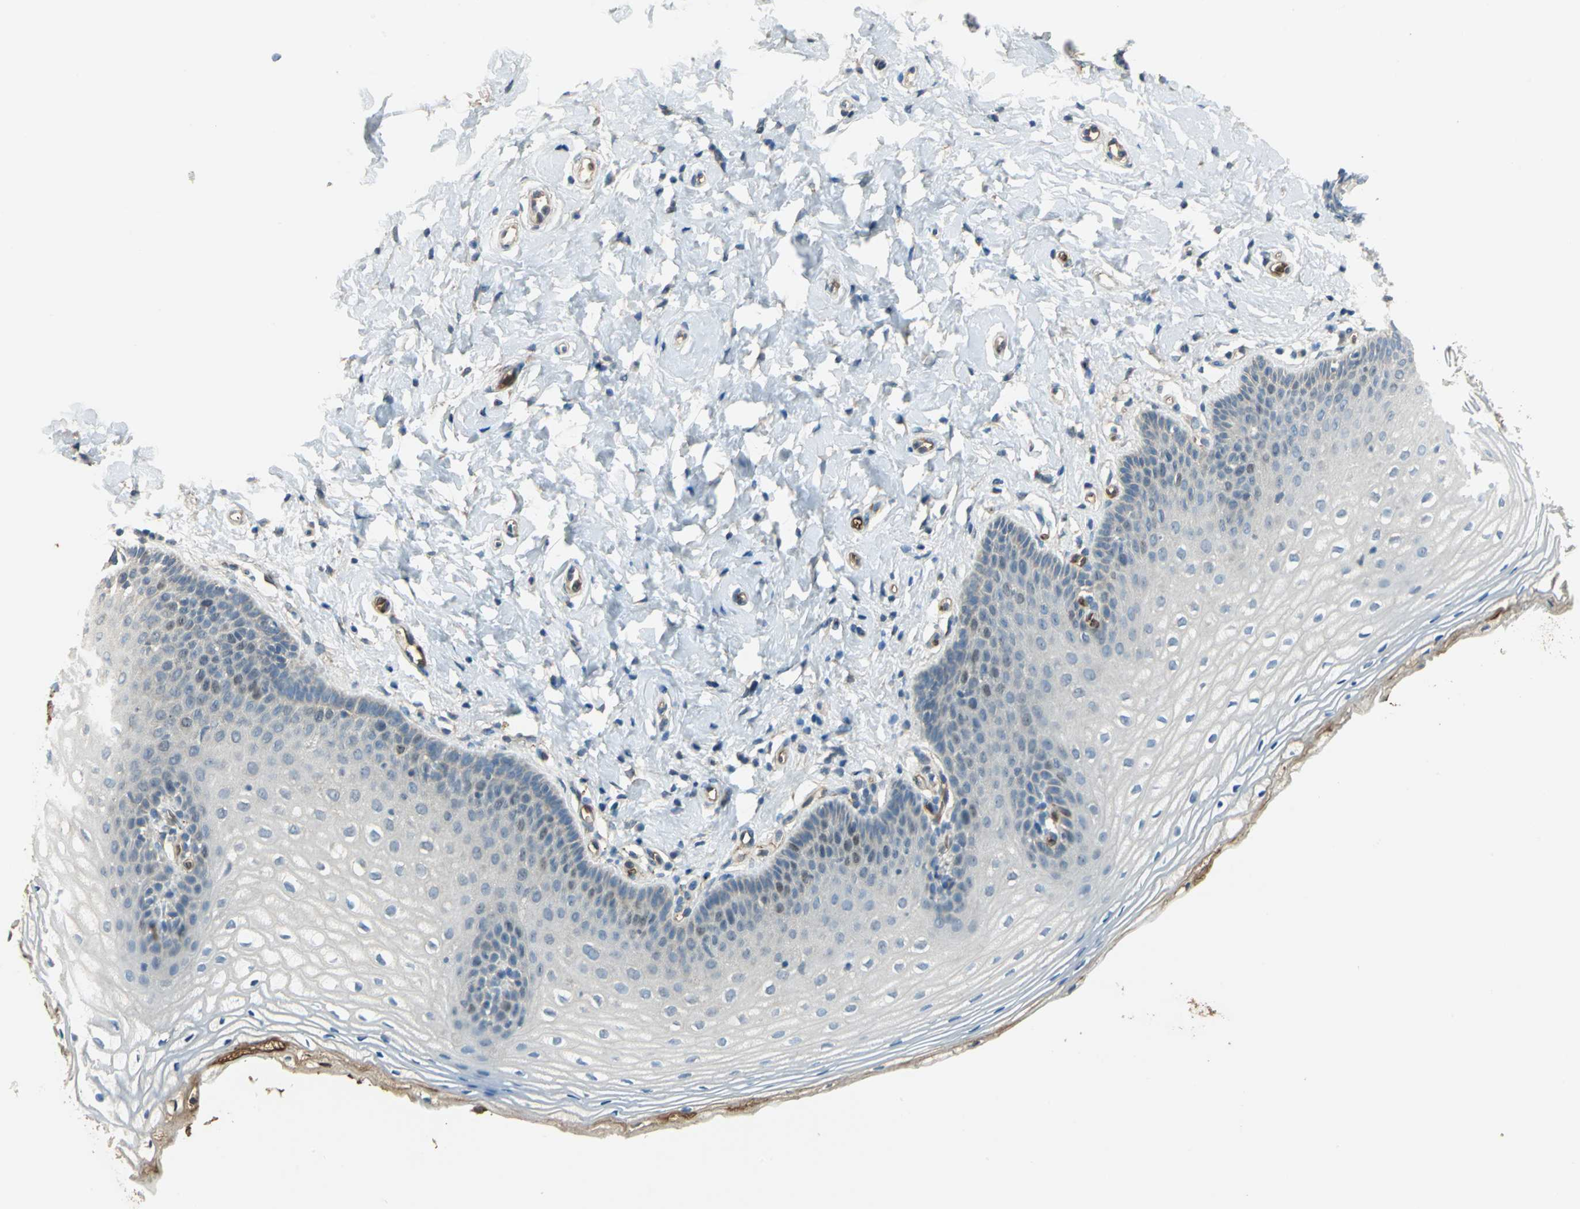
{"staining": {"intensity": "moderate", "quantity": "<25%", "location": "cytoplasmic/membranous"}, "tissue": "vagina", "cell_type": "Squamous epithelial cells", "image_type": "normal", "snomed": [{"axis": "morphology", "description": "Normal tissue, NOS"}, {"axis": "topography", "description": "Vagina"}], "caption": "Approximately <25% of squamous epithelial cells in normal vagina show moderate cytoplasmic/membranous protein staining as visualized by brown immunohistochemical staining.", "gene": "DDAH1", "patient": {"sex": "female", "age": 55}}